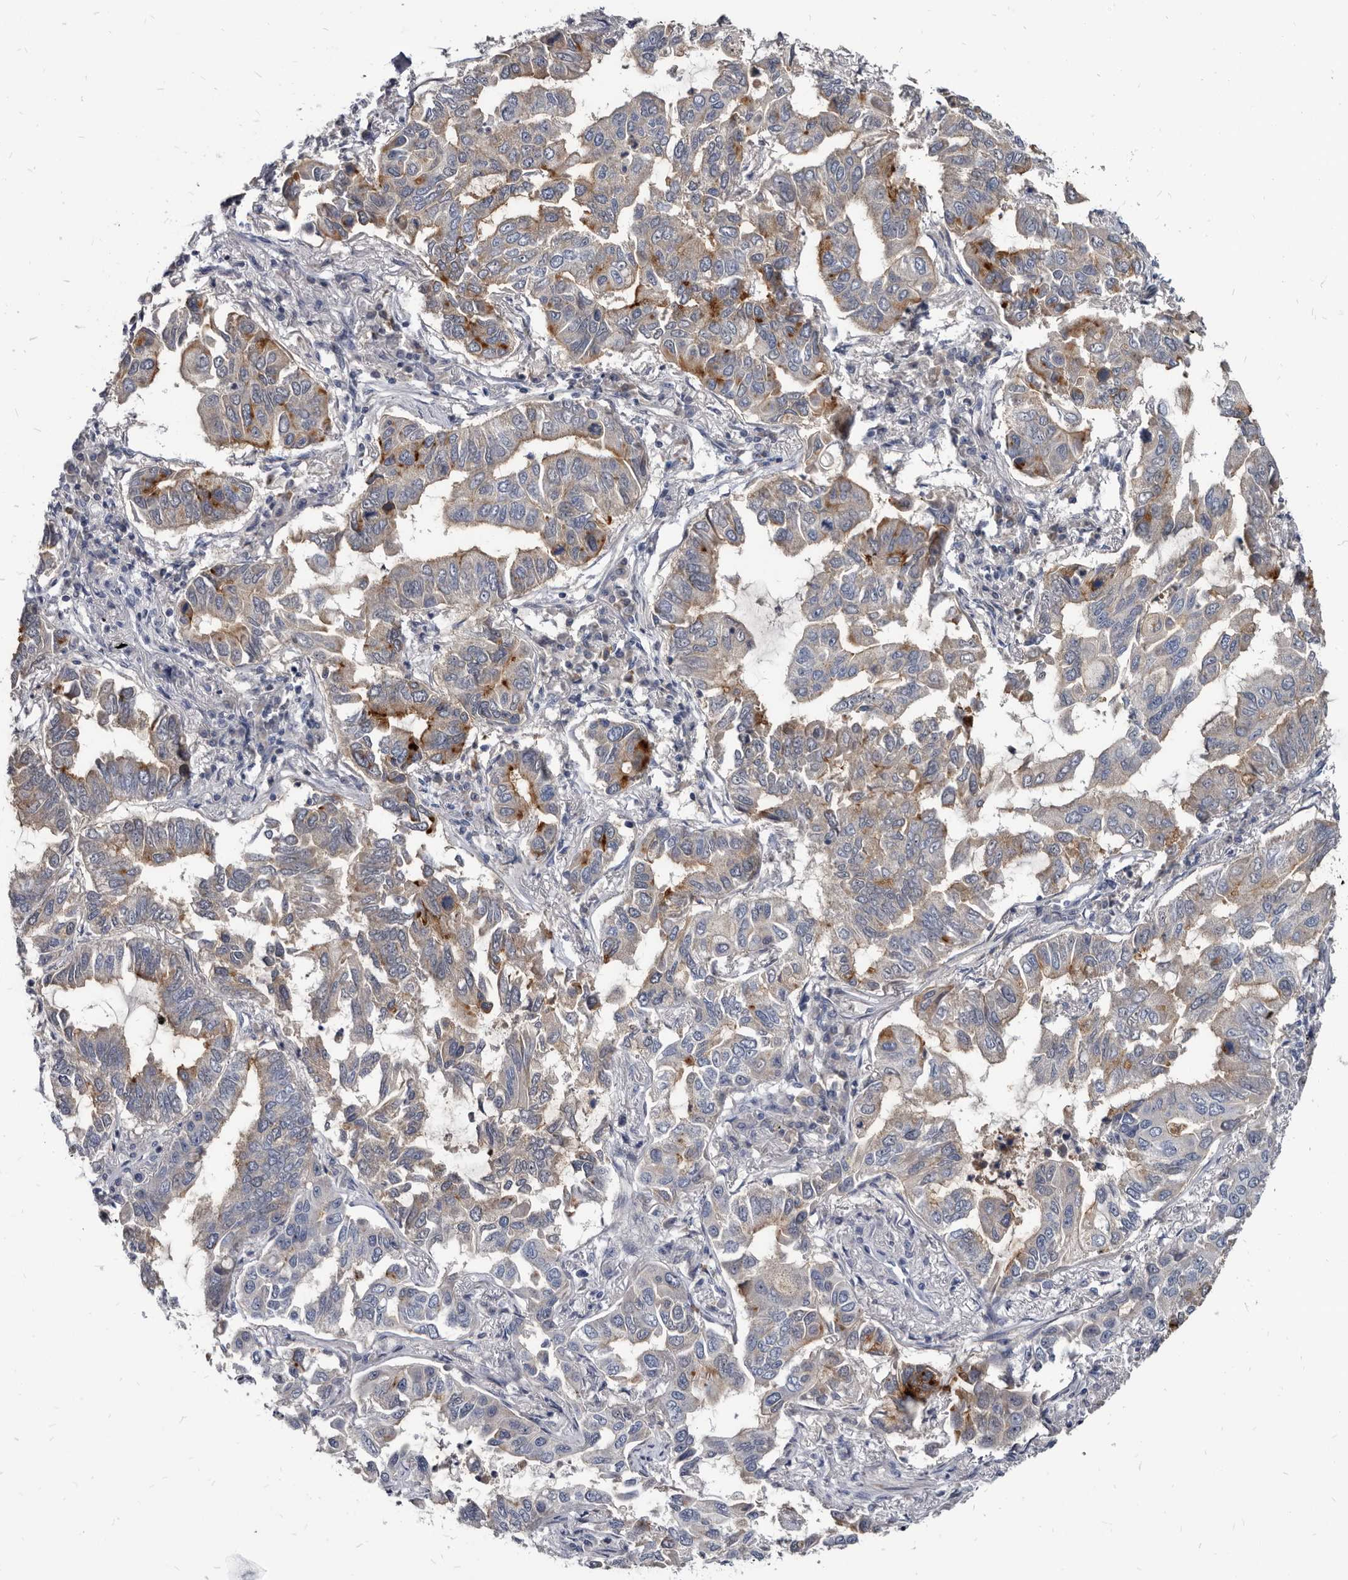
{"staining": {"intensity": "moderate", "quantity": "<25%", "location": "cytoplasmic/membranous"}, "tissue": "lung cancer", "cell_type": "Tumor cells", "image_type": "cancer", "snomed": [{"axis": "morphology", "description": "Adenocarcinoma, NOS"}, {"axis": "topography", "description": "Lung"}], "caption": "Immunohistochemical staining of human lung cancer reveals moderate cytoplasmic/membranous protein positivity in approximately <25% of tumor cells.", "gene": "PRSS8", "patient": {"sex": "male", "age": 64}}